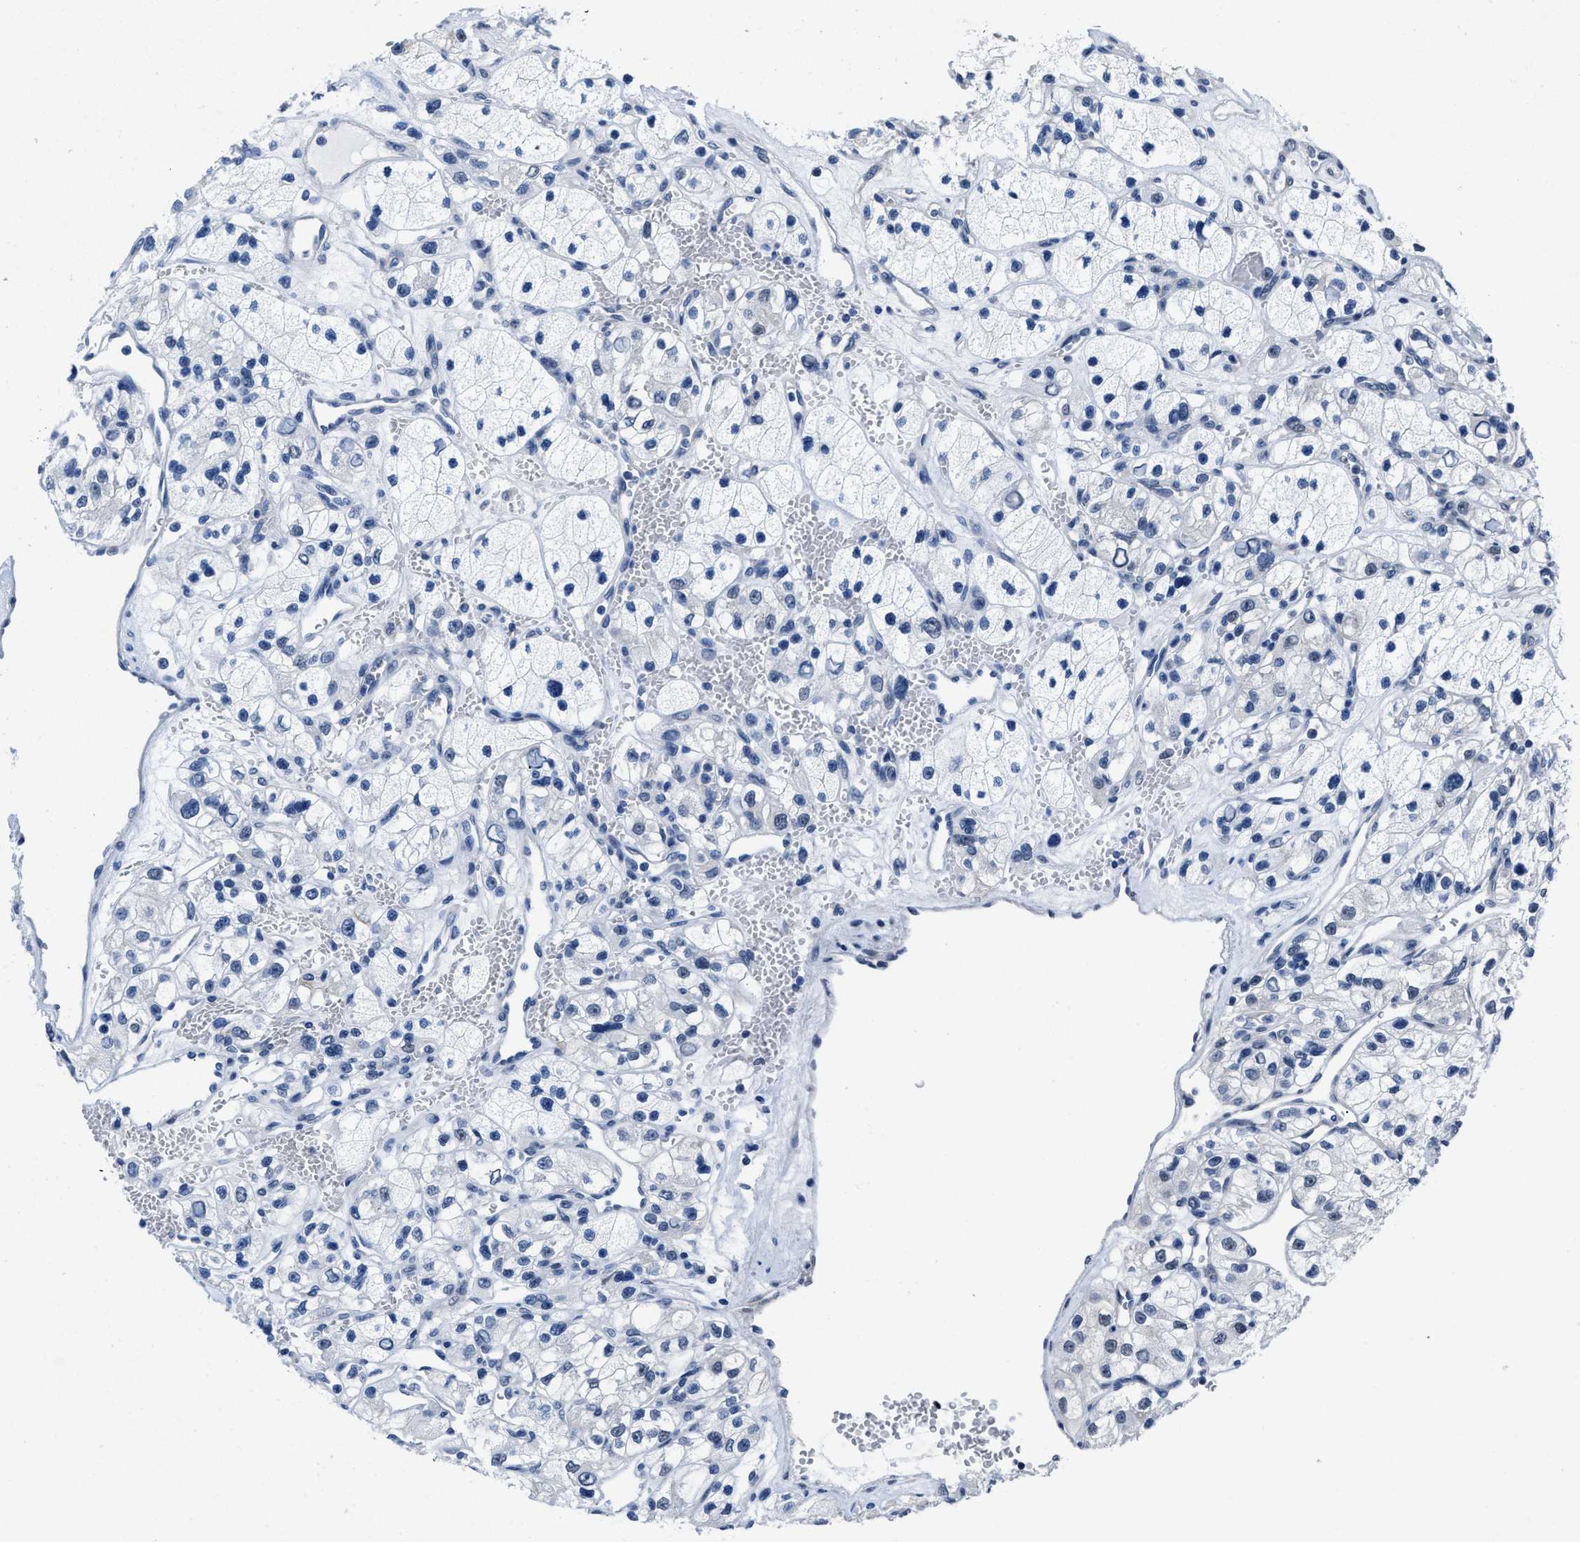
{"staining": {"intensity": "negative", "quantity": "none", "location": "none"}, "tissue": "renal cancer", "cell_type": "Tumor cells", "image_type": "cancer", "snomed": [{"axis": "morphology", "description": "Adenocarcinoma, NOS"}, {"axis": "topography", "description": "Kidney"}], "caption": "The immunohistochemistry (IHC) histopathology image has no significant staining in tumor cells of renal cancer tissue.", "gene": "ID3", "patient": {"sex": "female", "age": 57}}